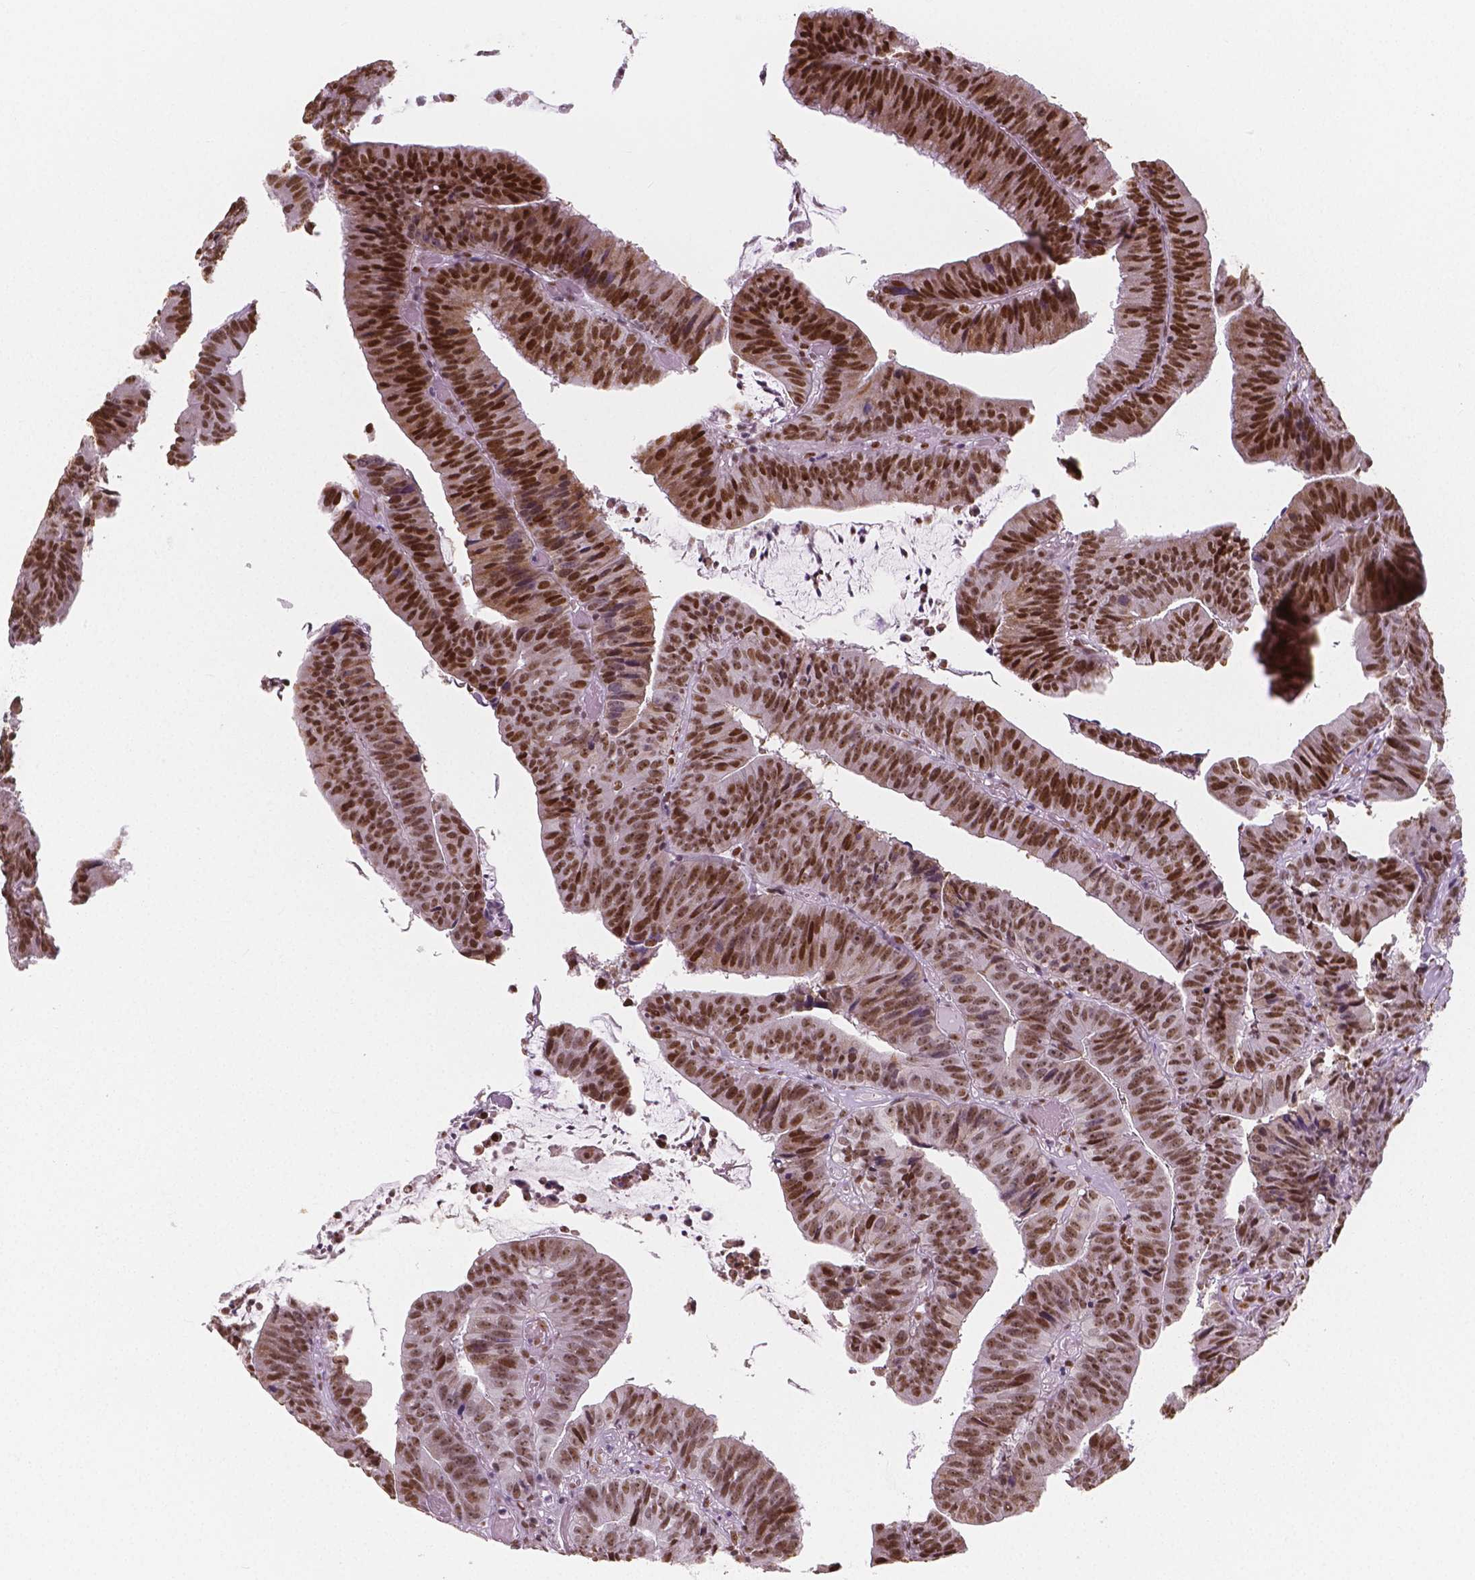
{"staining": {"intensity": "strong", "quantity": ">75%", "location": "nuclear"}, "tissue": "colorectal cancer", "cell_type": "Tumor cells", "image_type": "cancer", "snomed": [{"axis": "morphology", "description": "Adenocarcinoma, NOS"}, {"axis": "topography", "description": "Colon"}], "caption": "Immunohistochemistry (DAB (3,3'-diaminobenzidine)) staining of colorectal cancer exhibits strong nuclear protein staining in about >75% of tumor cells. (Stains: DAB (3,3'-diaminobenzidine) in brown, nuclei in blue, Microscopy: brightfield microscopy at high magnification).", "gene": "NUCKS1", "patient": {"sex": "female", "age": 78}}